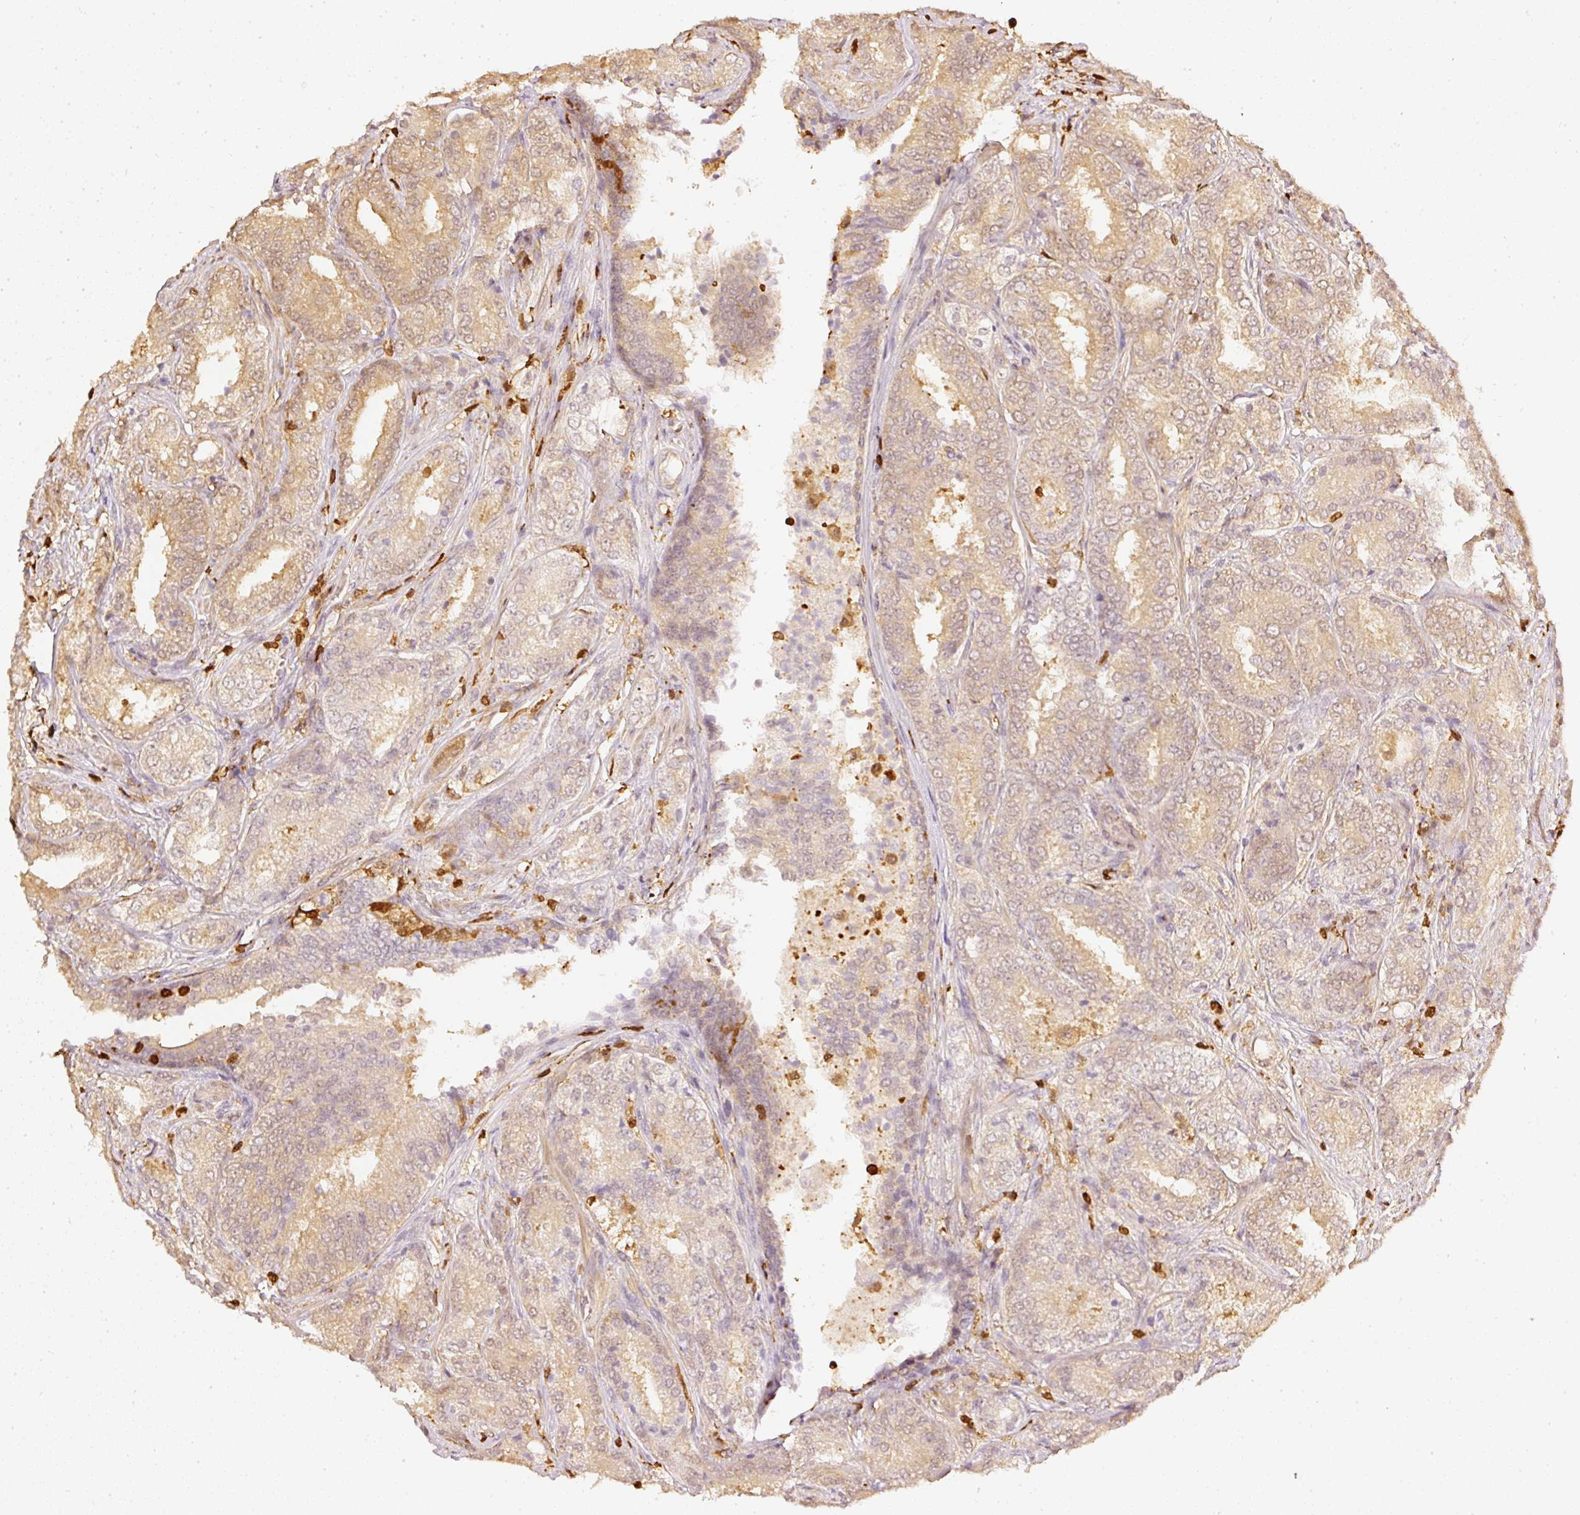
{"staining": {"intensity": "weak", "quantity": ">75%", "location": "cytoplasmic/membranous,nuclear"}, "tissue": "prostate cancer", "cell_type": "Tumor cells", "image_type": "cancer", "snomed": [{"axis": "morphology", "description": "Adenocarcinoma, High grade"}, {"axis": "topography", "description": "Prostate"}], "caption": "Prostate cancer stained for a protein (brown) shows weak cytoplasmic/membranous and nuclear positive staining in about >75% of tumor cells.", "gene": "PFN1", "patient": {"sex": "male", "age": 63}}